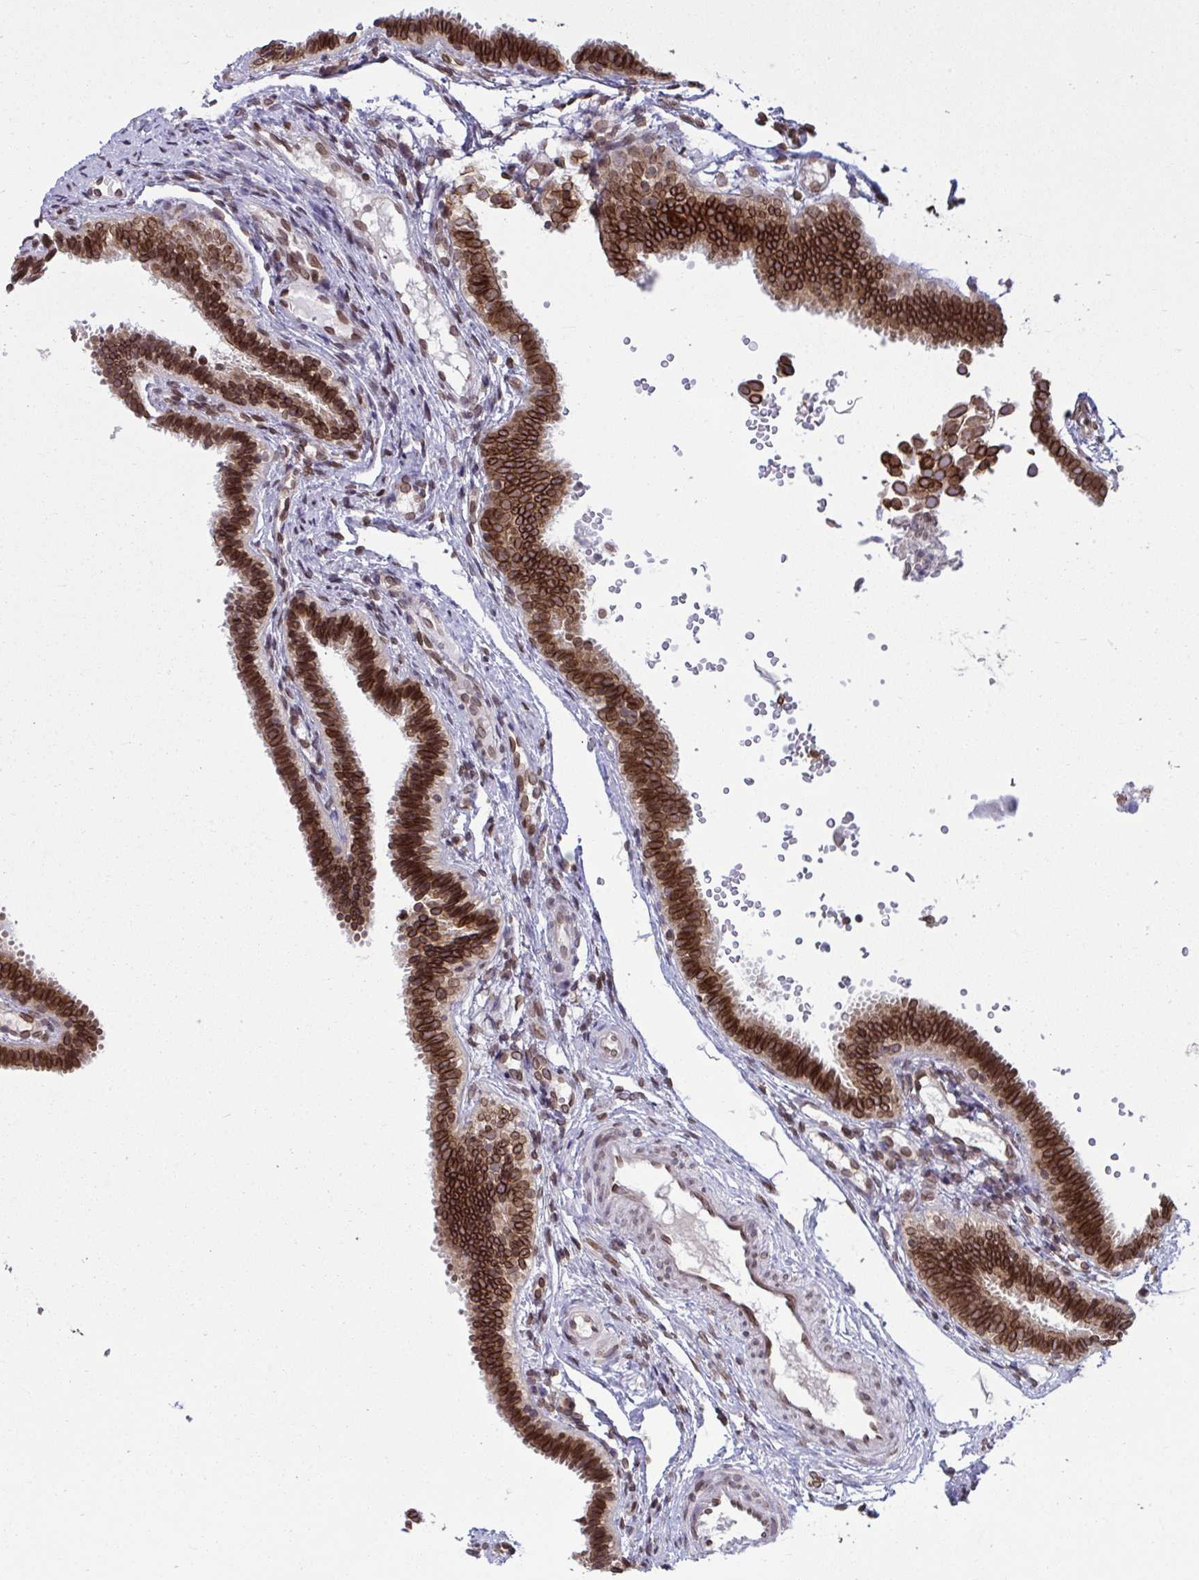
{"staining": {"intensity": "moderate", "quantity": ">75%", "location": "cytoplasmic/membranous,nuclear"}, "tissue": "fallopian tube", "cell_type": "Glandular cells", "image_type": "normal", "snomed": [{"axis": "morphology", "description": "Normal tissue, NOS"}, {"axis": "topography", "description": "Fallopian tube"}], "caption": "Protein expression by immunohistochemistry exhibits moderate cytoplasmic/membranous,nuclear positivity in about >75% of glandular cells in benign fallopian tube. (IHC, brightfield microscopy, high magnification).", "gene": "RANBP2", "patient": {"sex": "female", "age": 37}}